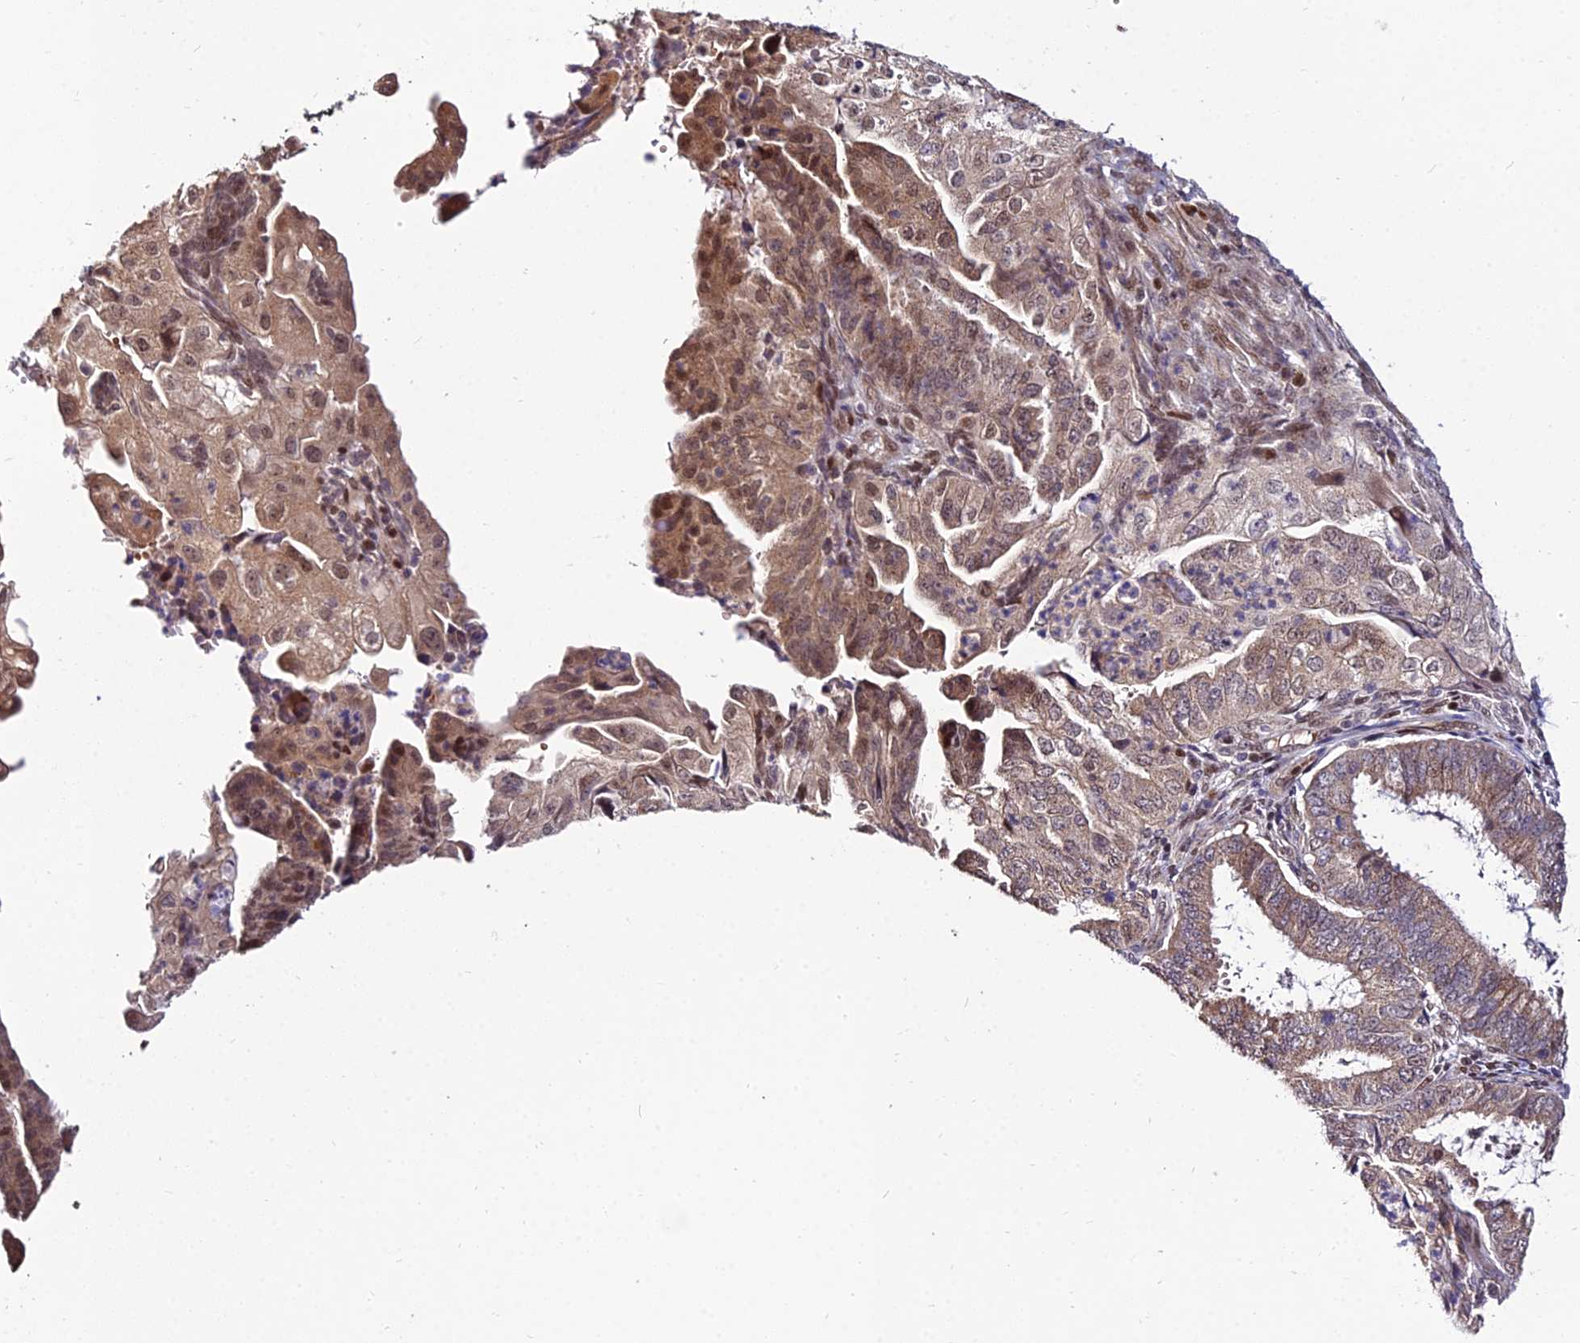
{"staining": {"intensity": "moderate", "quantity": ">75%", "location": "cytoplasmic/membranous,nuclear"}, "tissue": "endometrial cancer", "cell_type": "Tumor cells", "image_type": "cancer", "snomed": [{"axis": "morphology", "description": "Adenocarcinoma, NOS"}, {"axis": "topography", "description": "Endometrium"}], "caption": "Approximately >75% of tumor cells in human adenocarcinoma (endometrial) reveal moderate cytoplasmic/membranous and nuclear protein positivity as visualized by brown immunohistochemical staining.", "gene": "CIB3", "patient": {"sex": "female", "age": 51}}